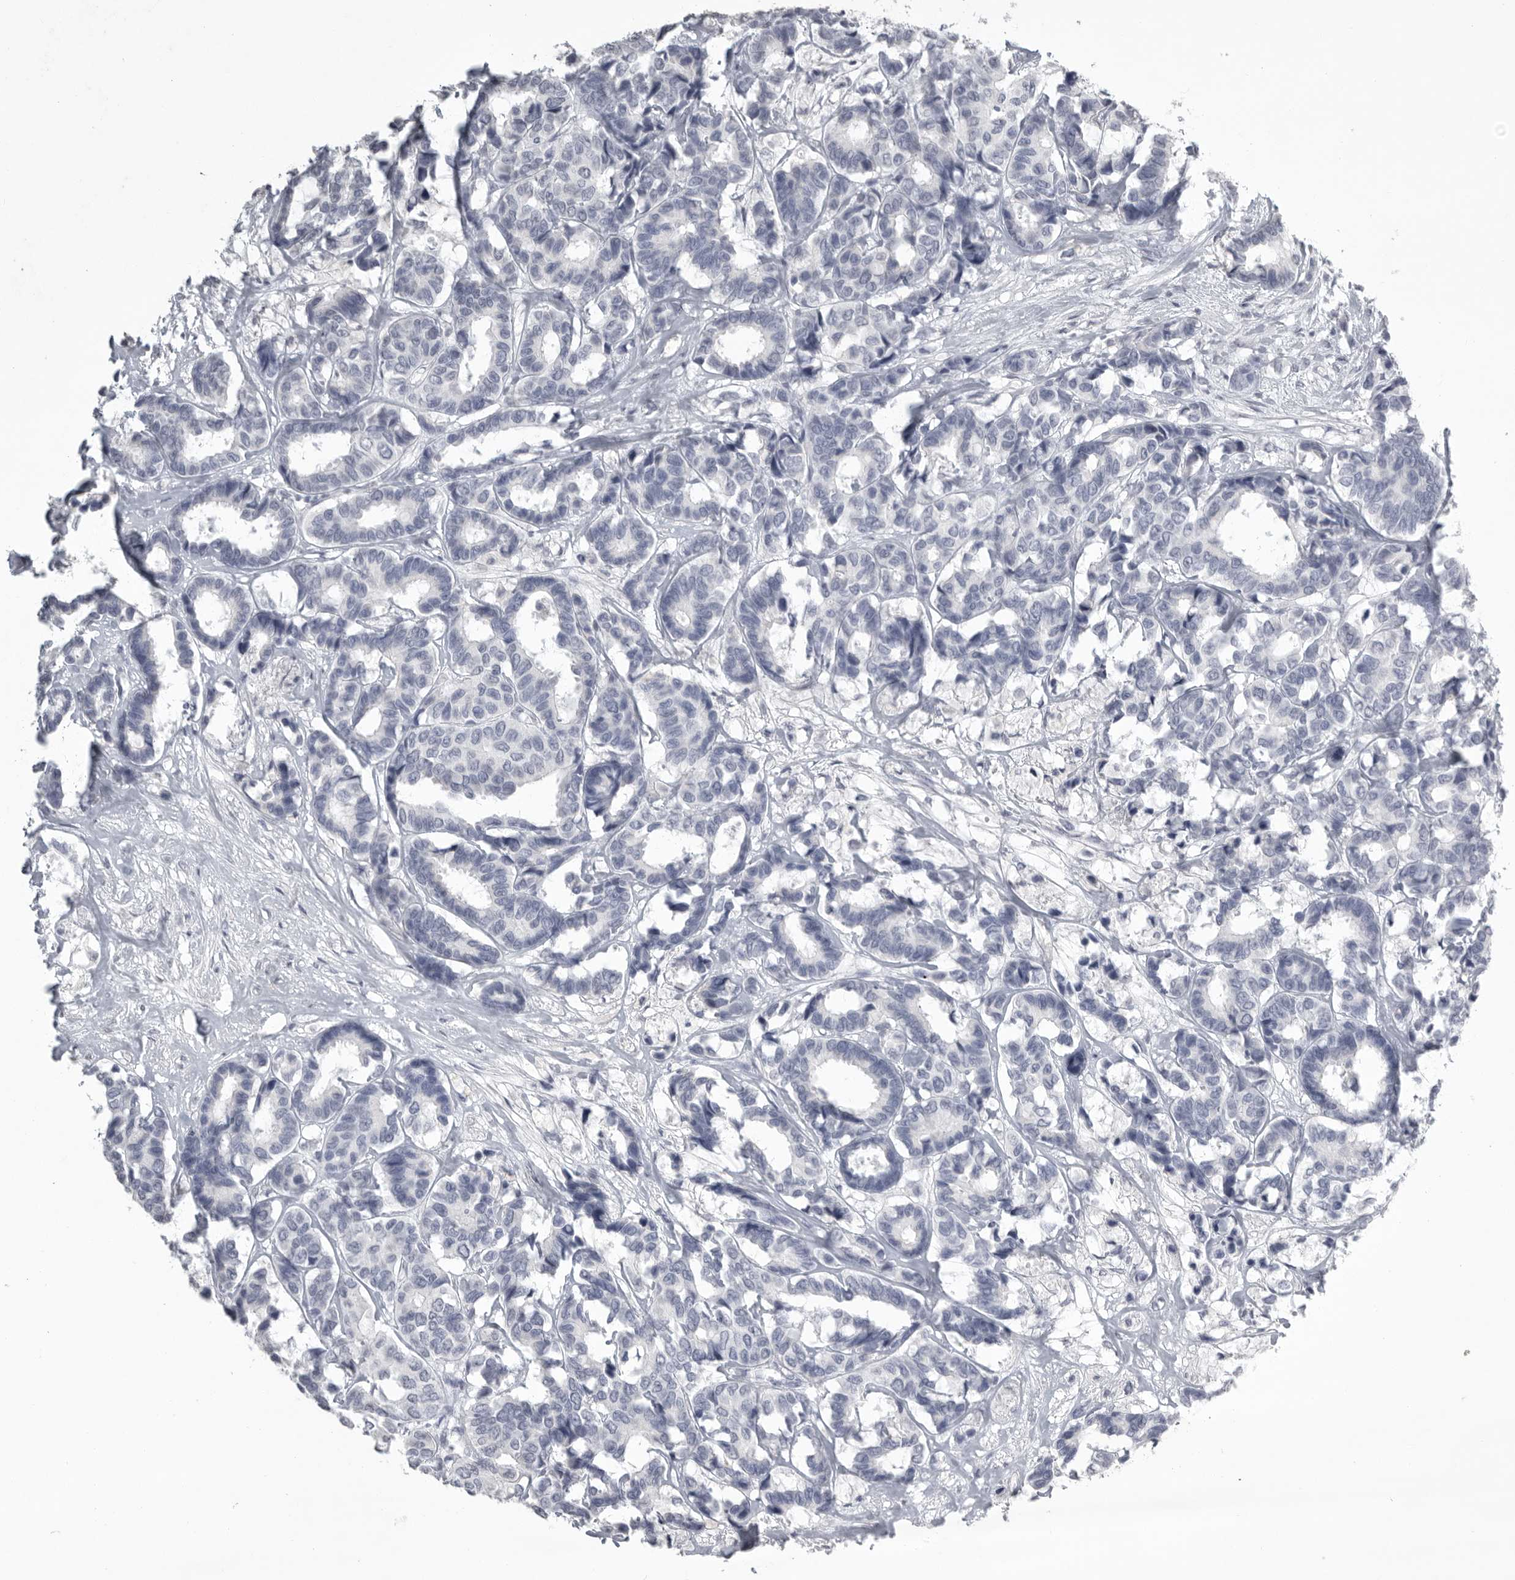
{"staining": {"intensity": "negative", "quantity": "none", "location": "none"}, "tissue": "breast cancer", "cell_type": "Tumor cells", "image_type": "cancer", "snomed": [{"axis": "morphology", "description": "Duct carcinoma"}, {"axis": "topography", "description": "Breast"}], "caption": "Human infiltrating ductal carcinoma (breast) stained for a protein using IHC displays no expression in tumor cells.", "gene": "GNLY", "patient": {"sex": "female", "age": 87}}